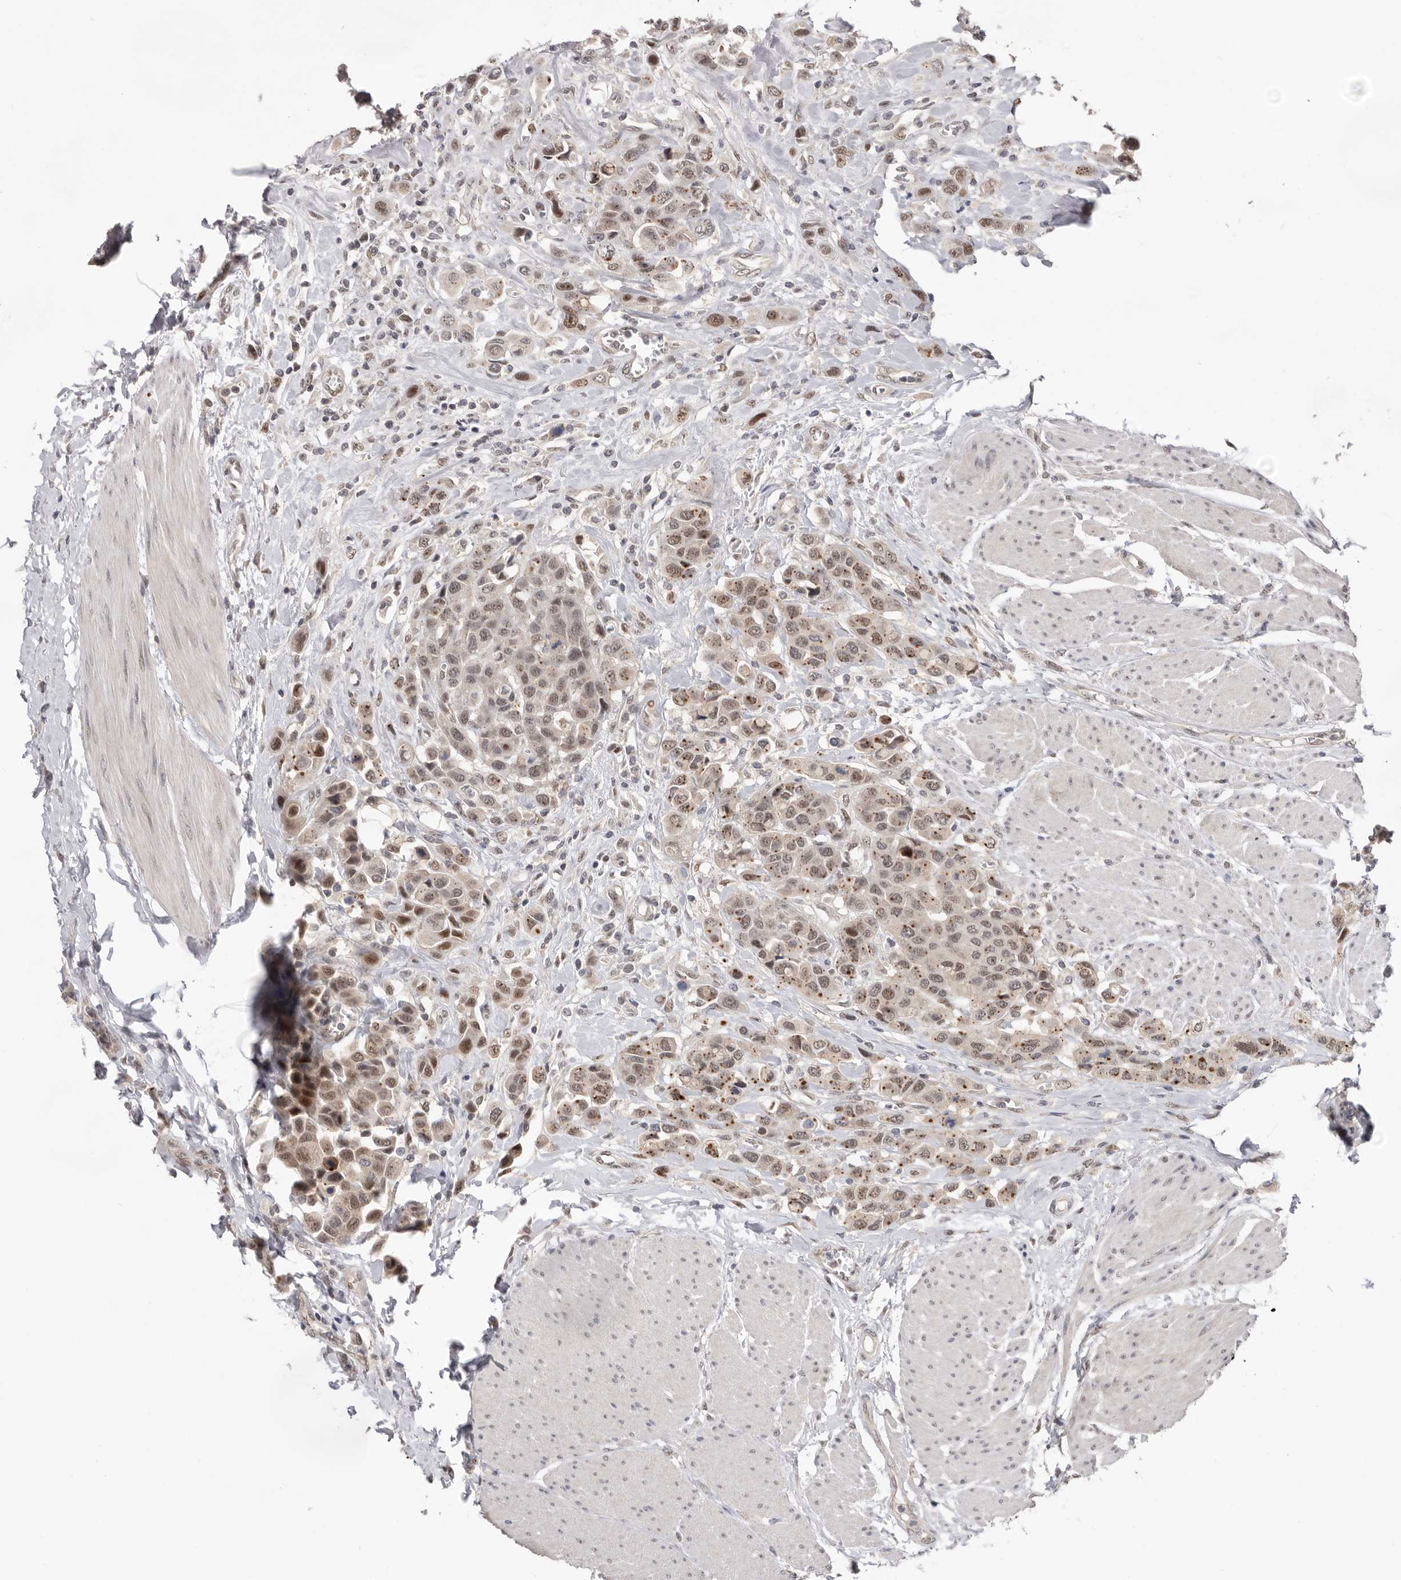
{"staining": {"intensity": "moderate", "quantity": ">75%", "location": "nuclear"}, "tissue": "urothelial cancer", "cell_type": "Tumor cells", "image_type": "cancer", "snomed": [{"axis": "morphology", "description": "Urothelial carcinoma, High grade"}, {"axis": "topography", "description": "Urinary bladder"}], "caption": "Urothelial carcinoma (high-grade) was stained to show a protein in brown. There is medium levels of moderate nuclear positivity in approximately >75% of tumor cells.", "gene": "BRCA2", "patient": {"sex": "male", "age": 50}}